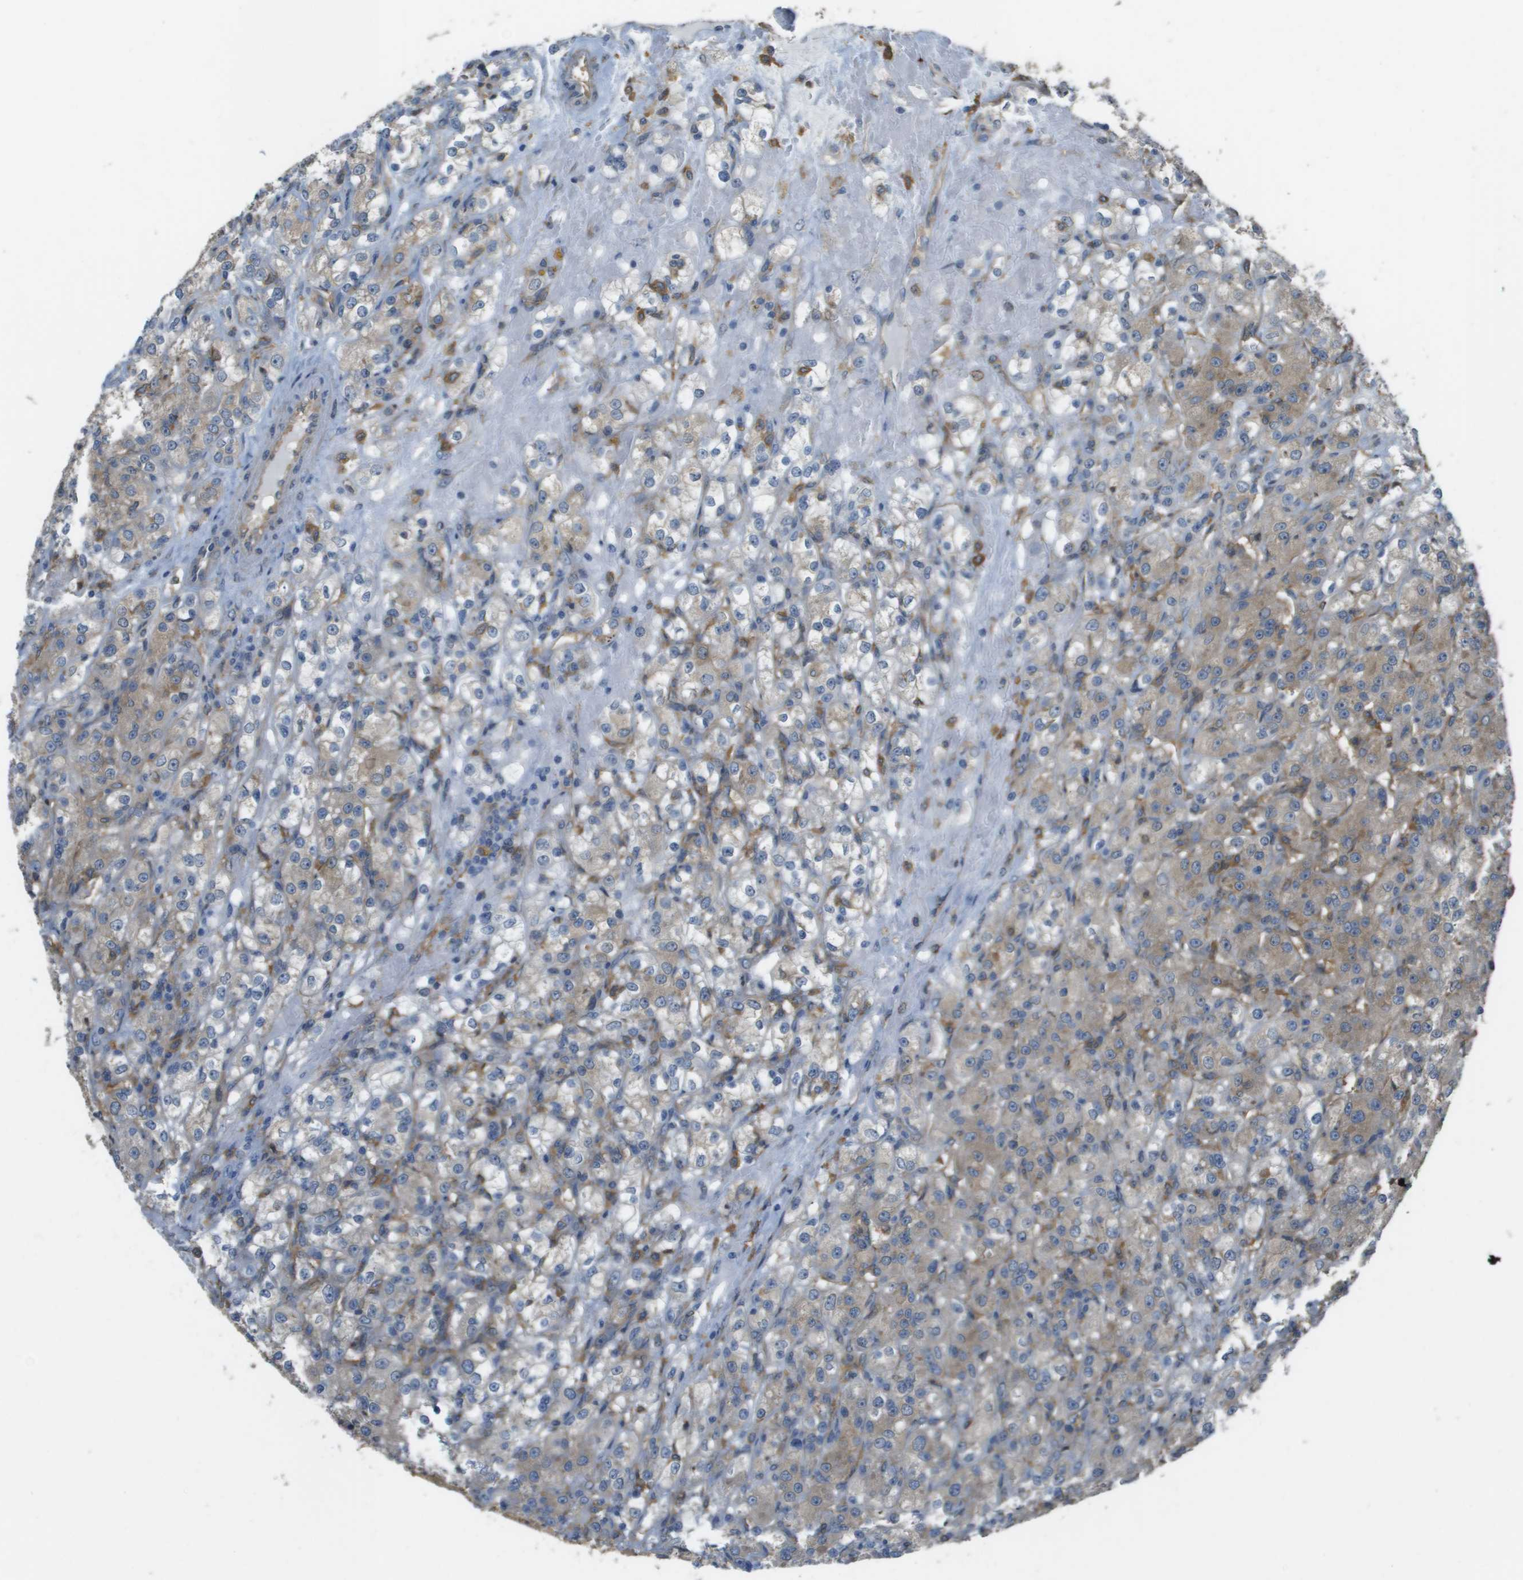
{"staining": {"intensity": "weak", "quantity": "25%-75%", "location": "cytoplasmic/membranous"}, "tissue": "renal cancer", "cell_type": "Tumor cells", "image_type": "cancer", "snomed": [{"axis": "morphology", "description": "Normal tissue, NOS"}, {"axis": "morphology", "description": "Adenocarcinoma, NOS"}, {"axis": "topography", "description": "Kidney"}], "caption": "The immunohistochemical stain labels weak cytoplasmic/membranous expression in tumor cells of renal cancer (adenocarcinoma) tissue. The staining was performed using DAB to visualize the protein expression in brown, while the nuclei were stained in blue with hematoxylin (Magnification: 20x).", "gene": "CORO1B", "patient": {"sex": "male", "age": 61}}